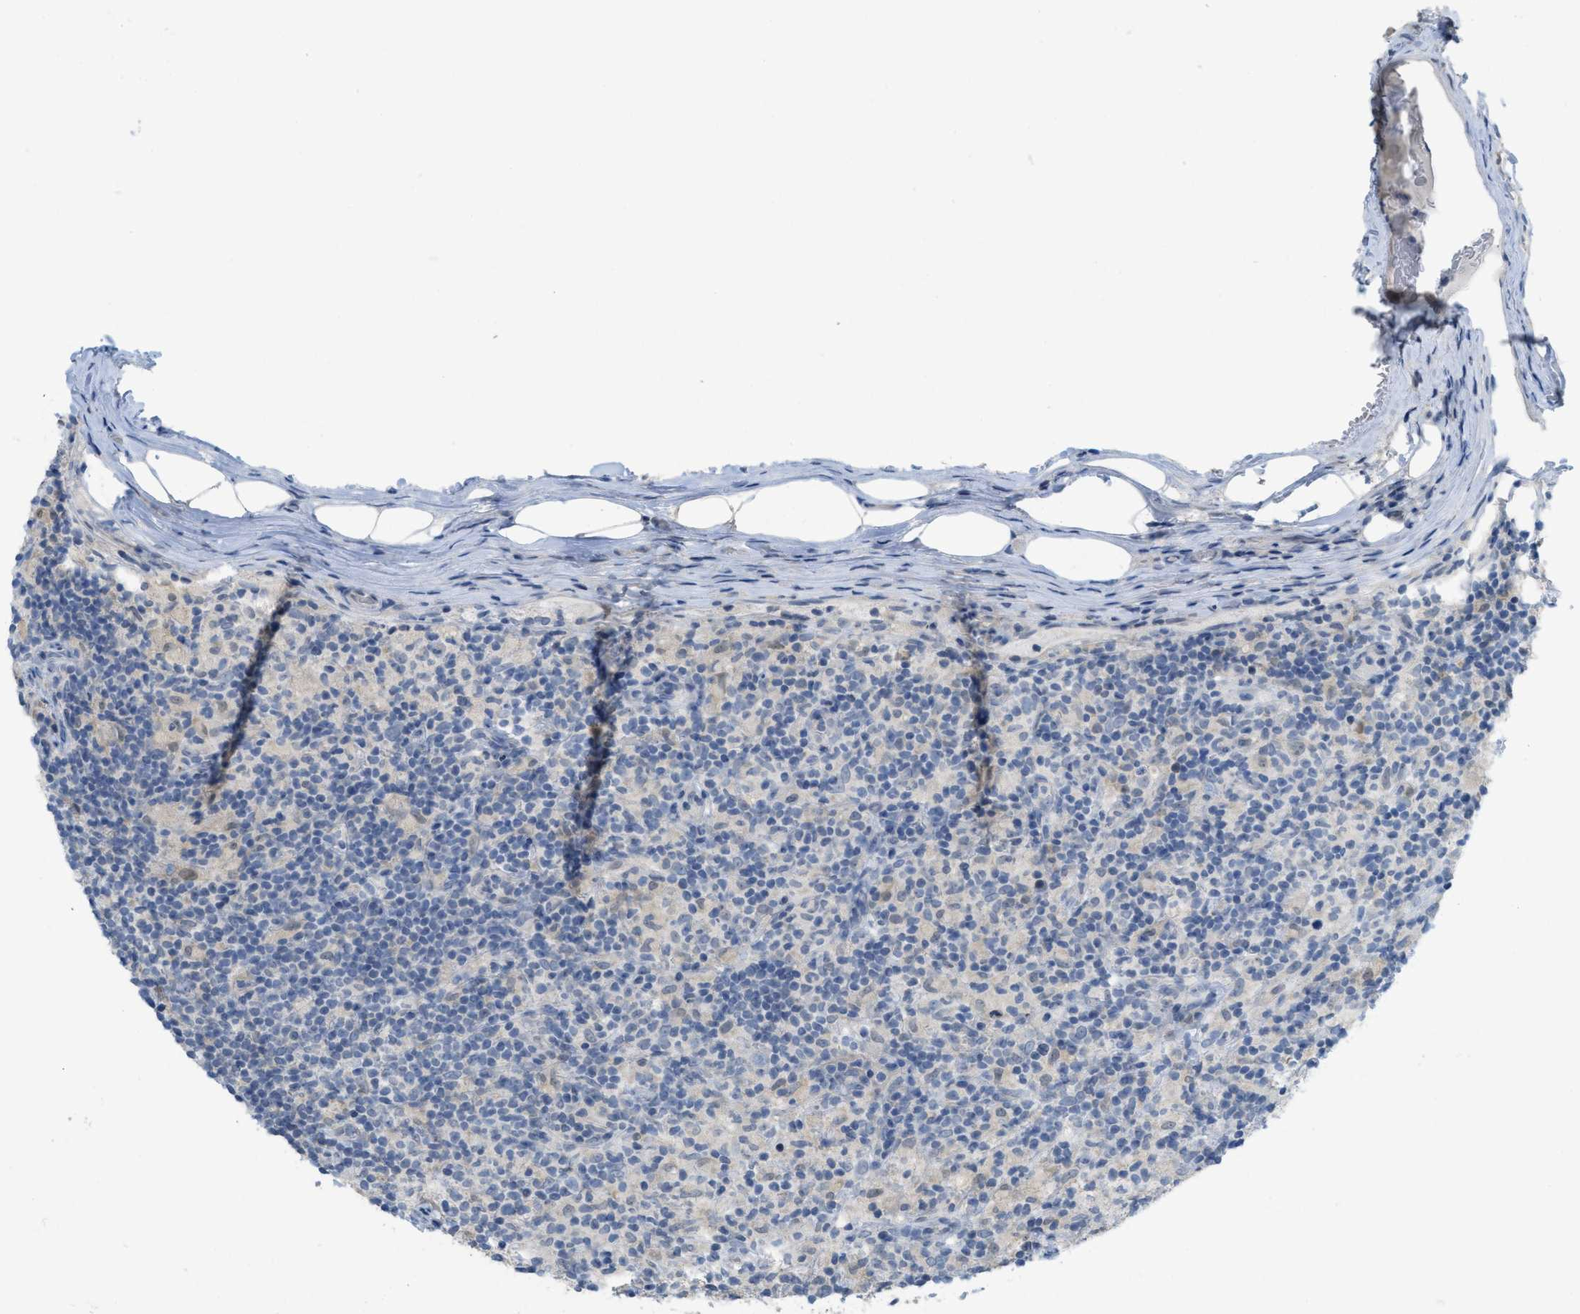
{"staining": {"intensity": "weak", "quantity": "<25%", "location": "cytoplasmic/membranous,nuclear"}, "tissue": "lymphoma", "cell_type": "Tumor cells", "image_type": "cancer", "snomed": [{"axis": "morphology", "description": "Hodgkin's disease, NOS"}, {"axis": "topography", "description": "Lymph node"}], "caption": "This histopathology image is of lymphoma stained with immunohistochemistry to label a protein in brown with the nuclei are counter-stained blue. There is no expression in tumor cells.", "gene": "TXNDC2", "patient": {"sex": "male", "age": 70}}